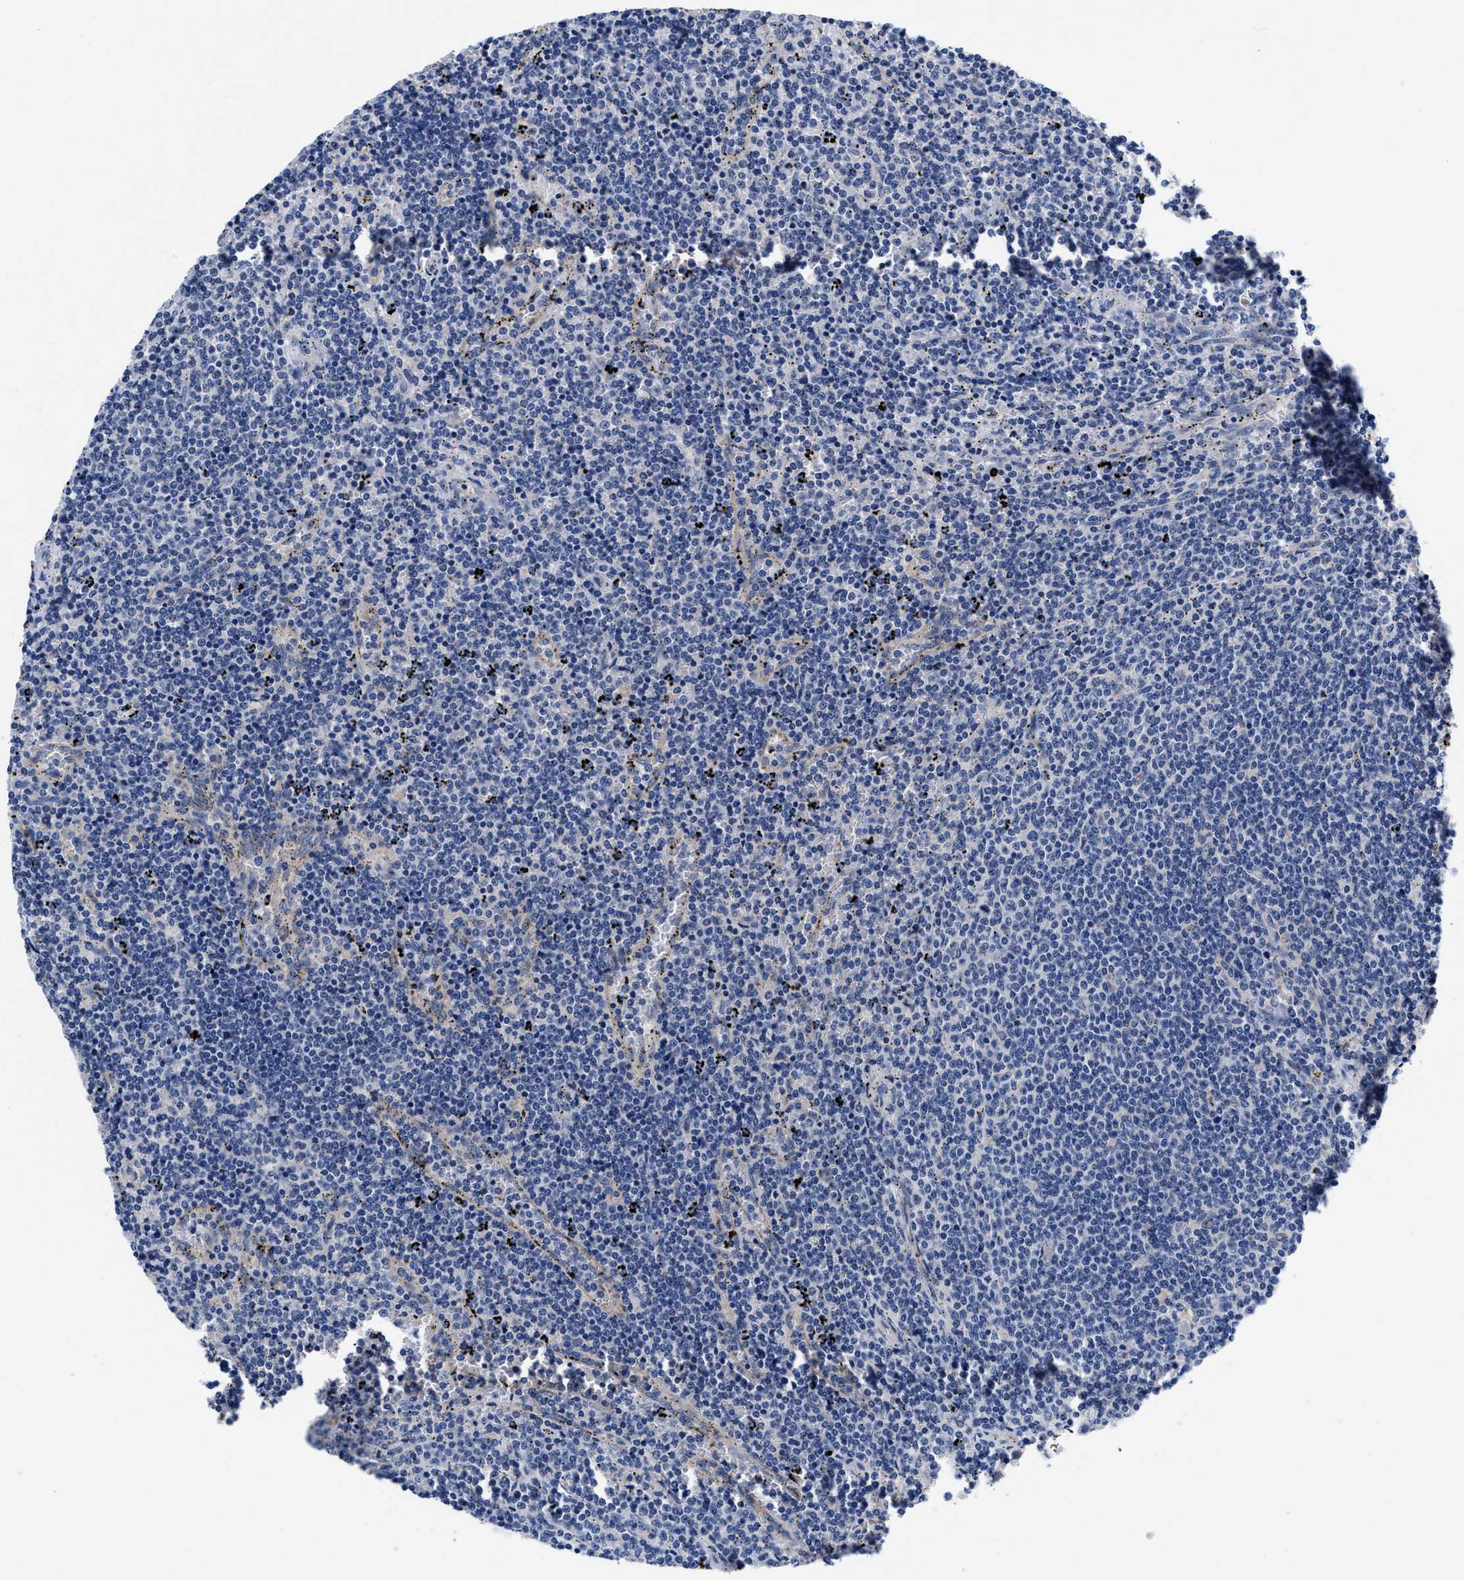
{"staining": {"intensity": "negative", "quantity": "none", "location": "none"}, "tissue": "lymphoma", "cell_type": "Tumor cells", "image_type": "cancer", "snomed": [{"axis": "morphology", "description": "Malignant lymphoma, non-Hodgkin's type, Low grade"}, {"axis": "topography", "description": "Spleen"}], "caption": "A histopathology image of human lymphoma is negative for staining in tumor cells.", "gene": "DHRS13", "patient": {"sex": "female", "age": 50}}